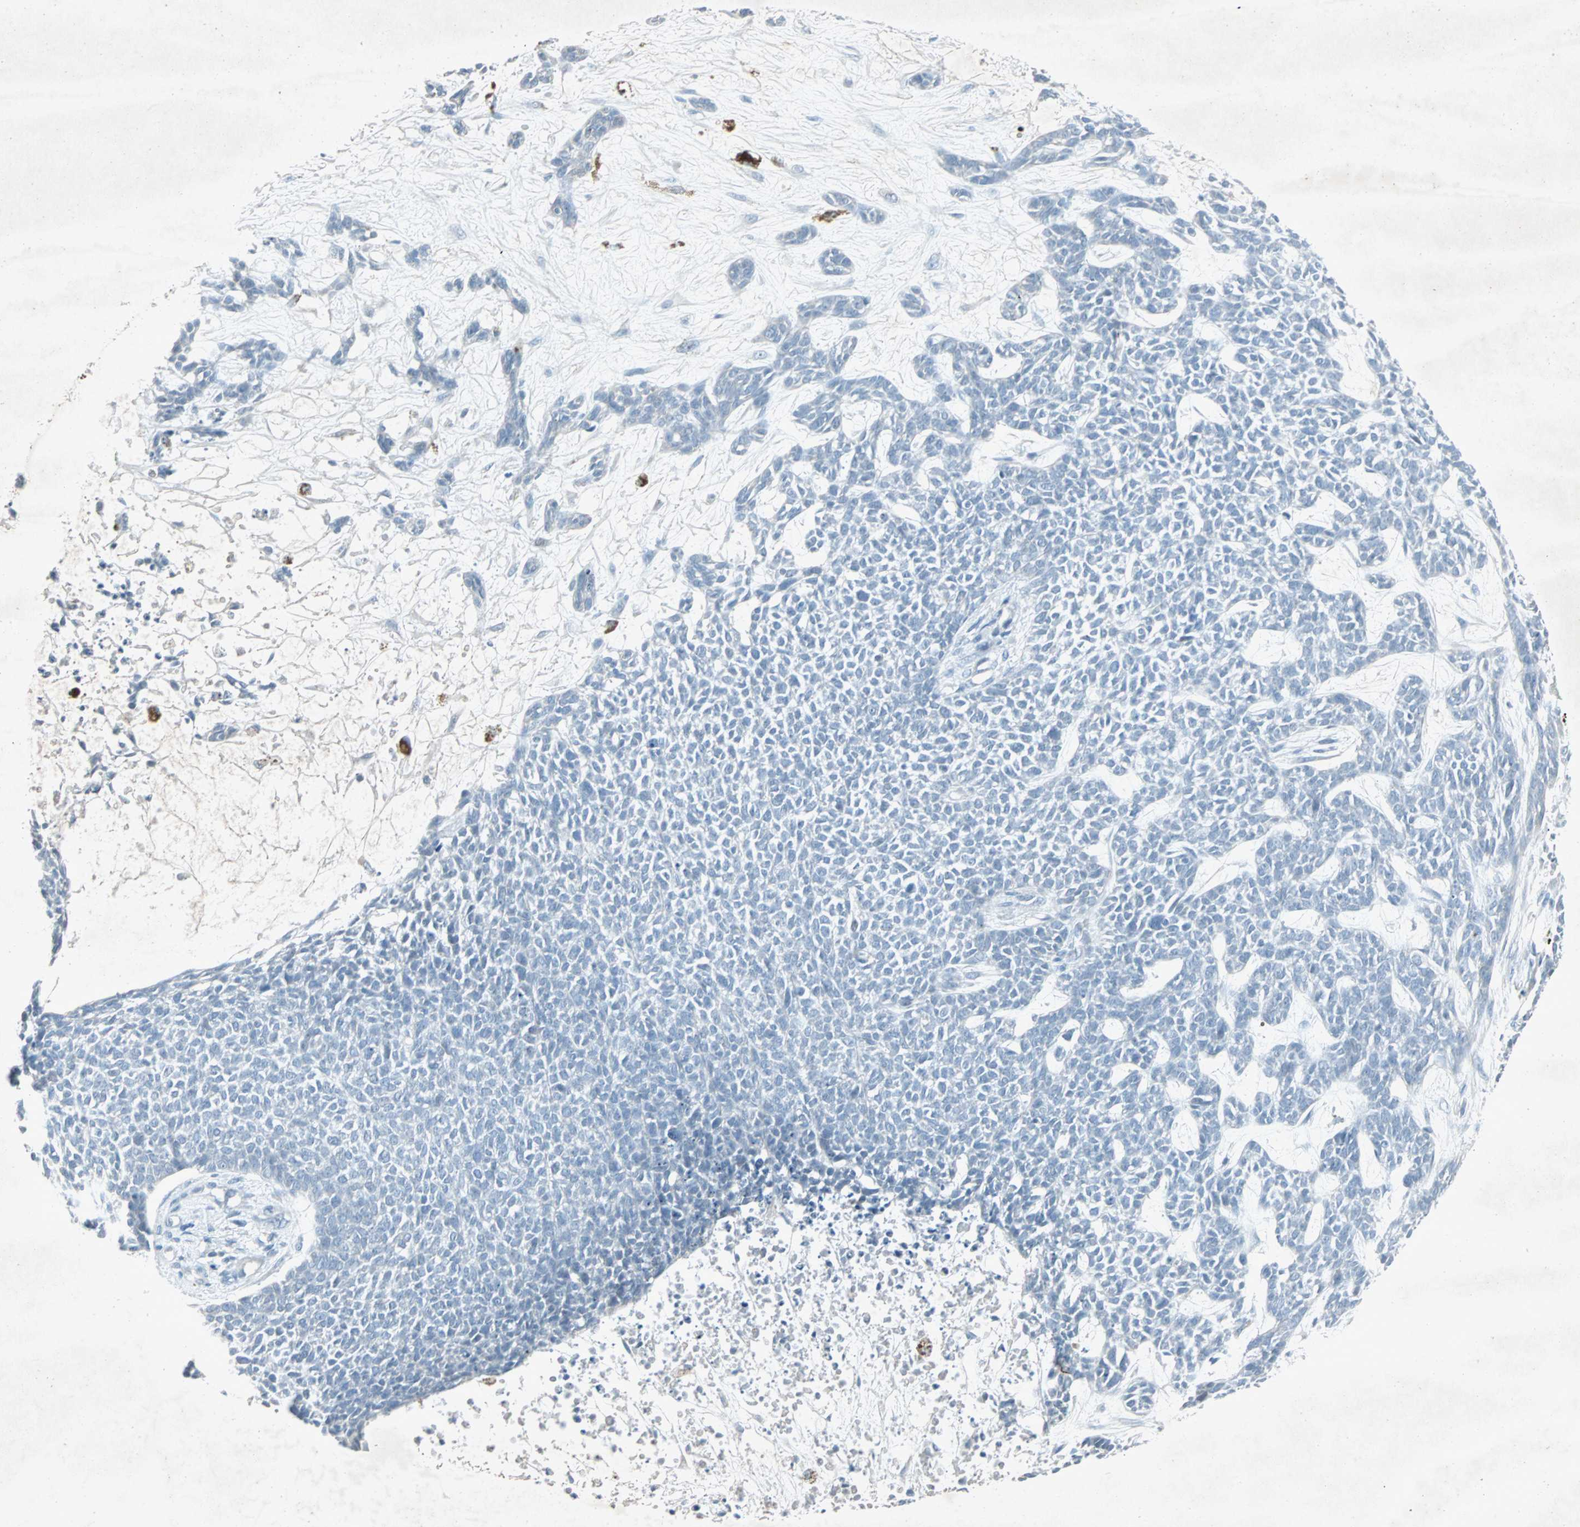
{"staining": {"intensity": "negative", "quantity": "none", "location": "none"}, "tissue": "skin cancer", "cell_type": "Tumor cells", "image_type": "cancer", "snomed": [{"axis": "morphology", "description": "Basal cell carcinoma"}, {"axis": "topography", "description": "Skin"}], "caption": "DAB (3,3'-diaminobenzidine) immunohistochemical staining of human skin cancer displays no significant staining in tumor cells. (Immunohistochemistry, brightfield microscopy, high magnification).", "gene": "LANCL3", "patient": {"sex": "female", "age": 84}}